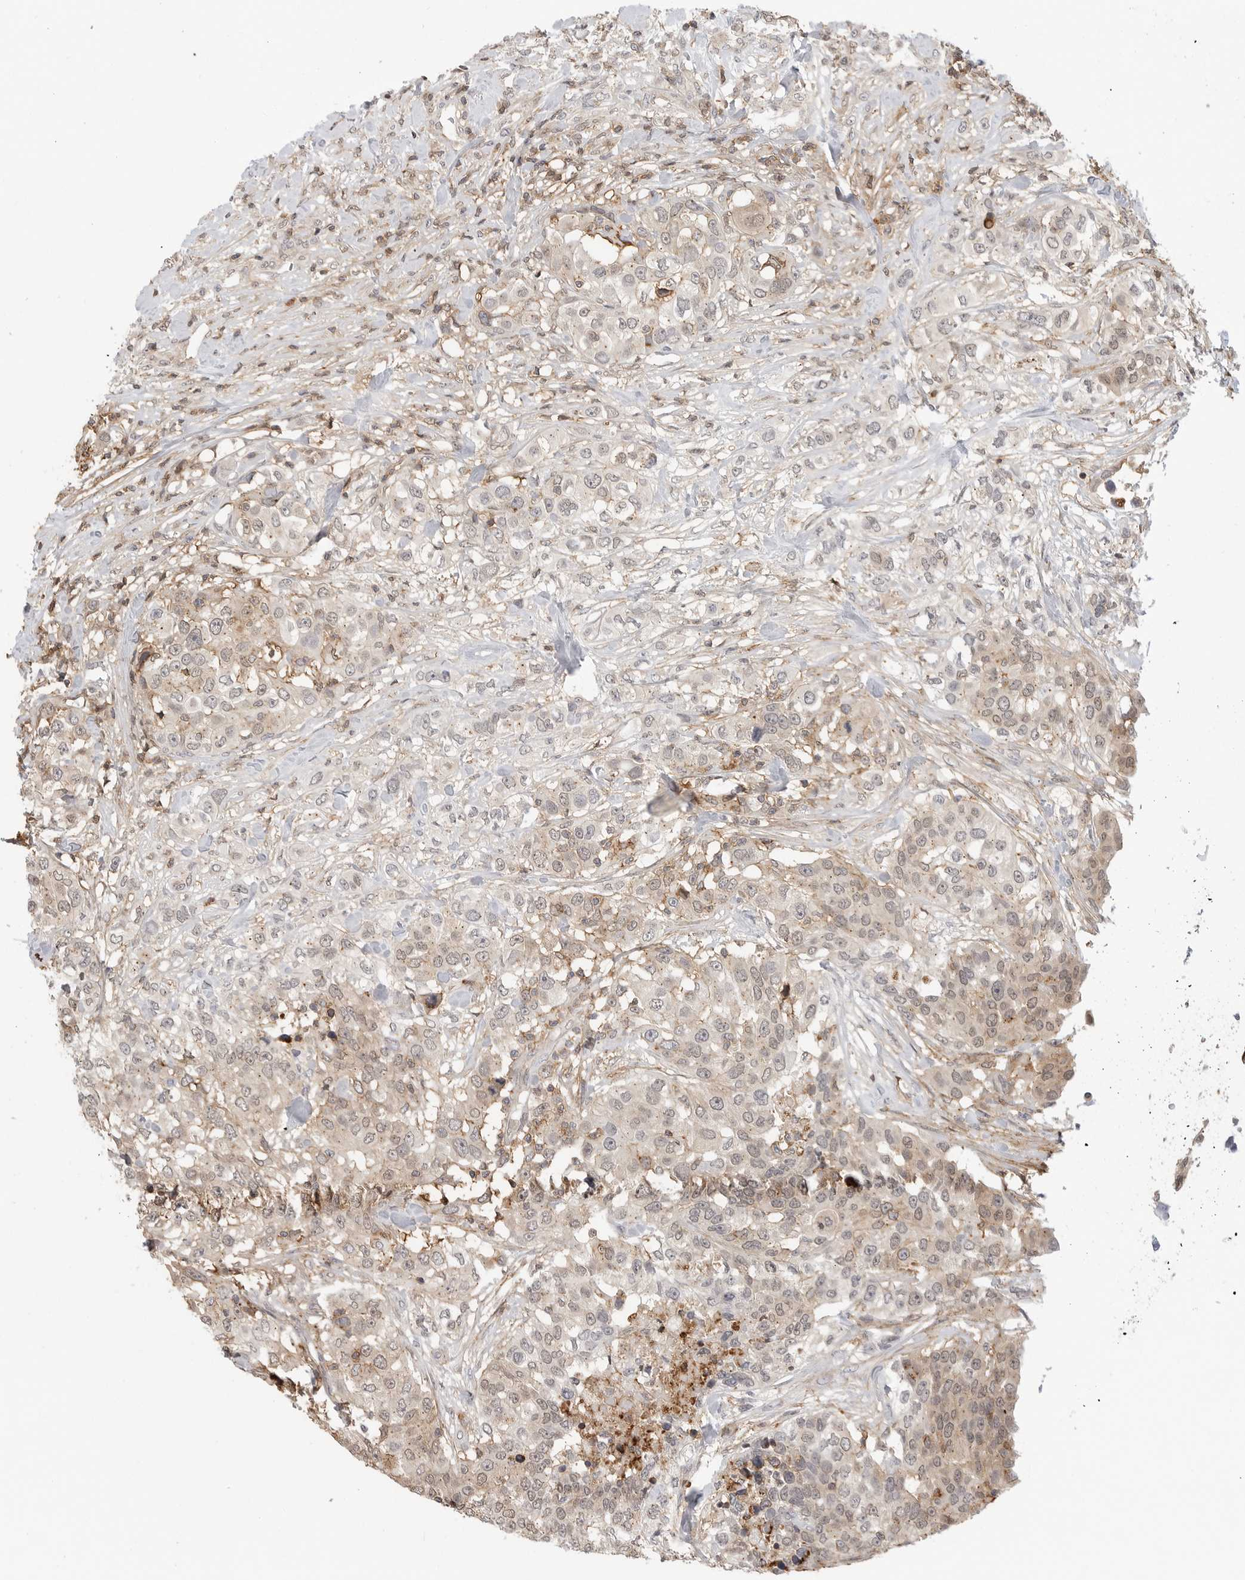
{"staining": {"intensity": "weak", "quantity": "25%-75%", "location": "cytoplasmic/membranous"}, "tissue": "urothelial cancer", "cell_type": "Tumor cells", "image_type": "cancer", "snomed": [{"axis": "morphology", "description": "Urothelial carcinoma, High grade"}, {"axis": "topography", "description": "Urinary bladder"}], "caption": "Weak cytoplasmic/membranous staining is seen in about 25%-75% of tumor cells in urothelial carcinoma (high-grade).", "gene": "ANXA11", "patient": {"sex": "female", "age": 80}}